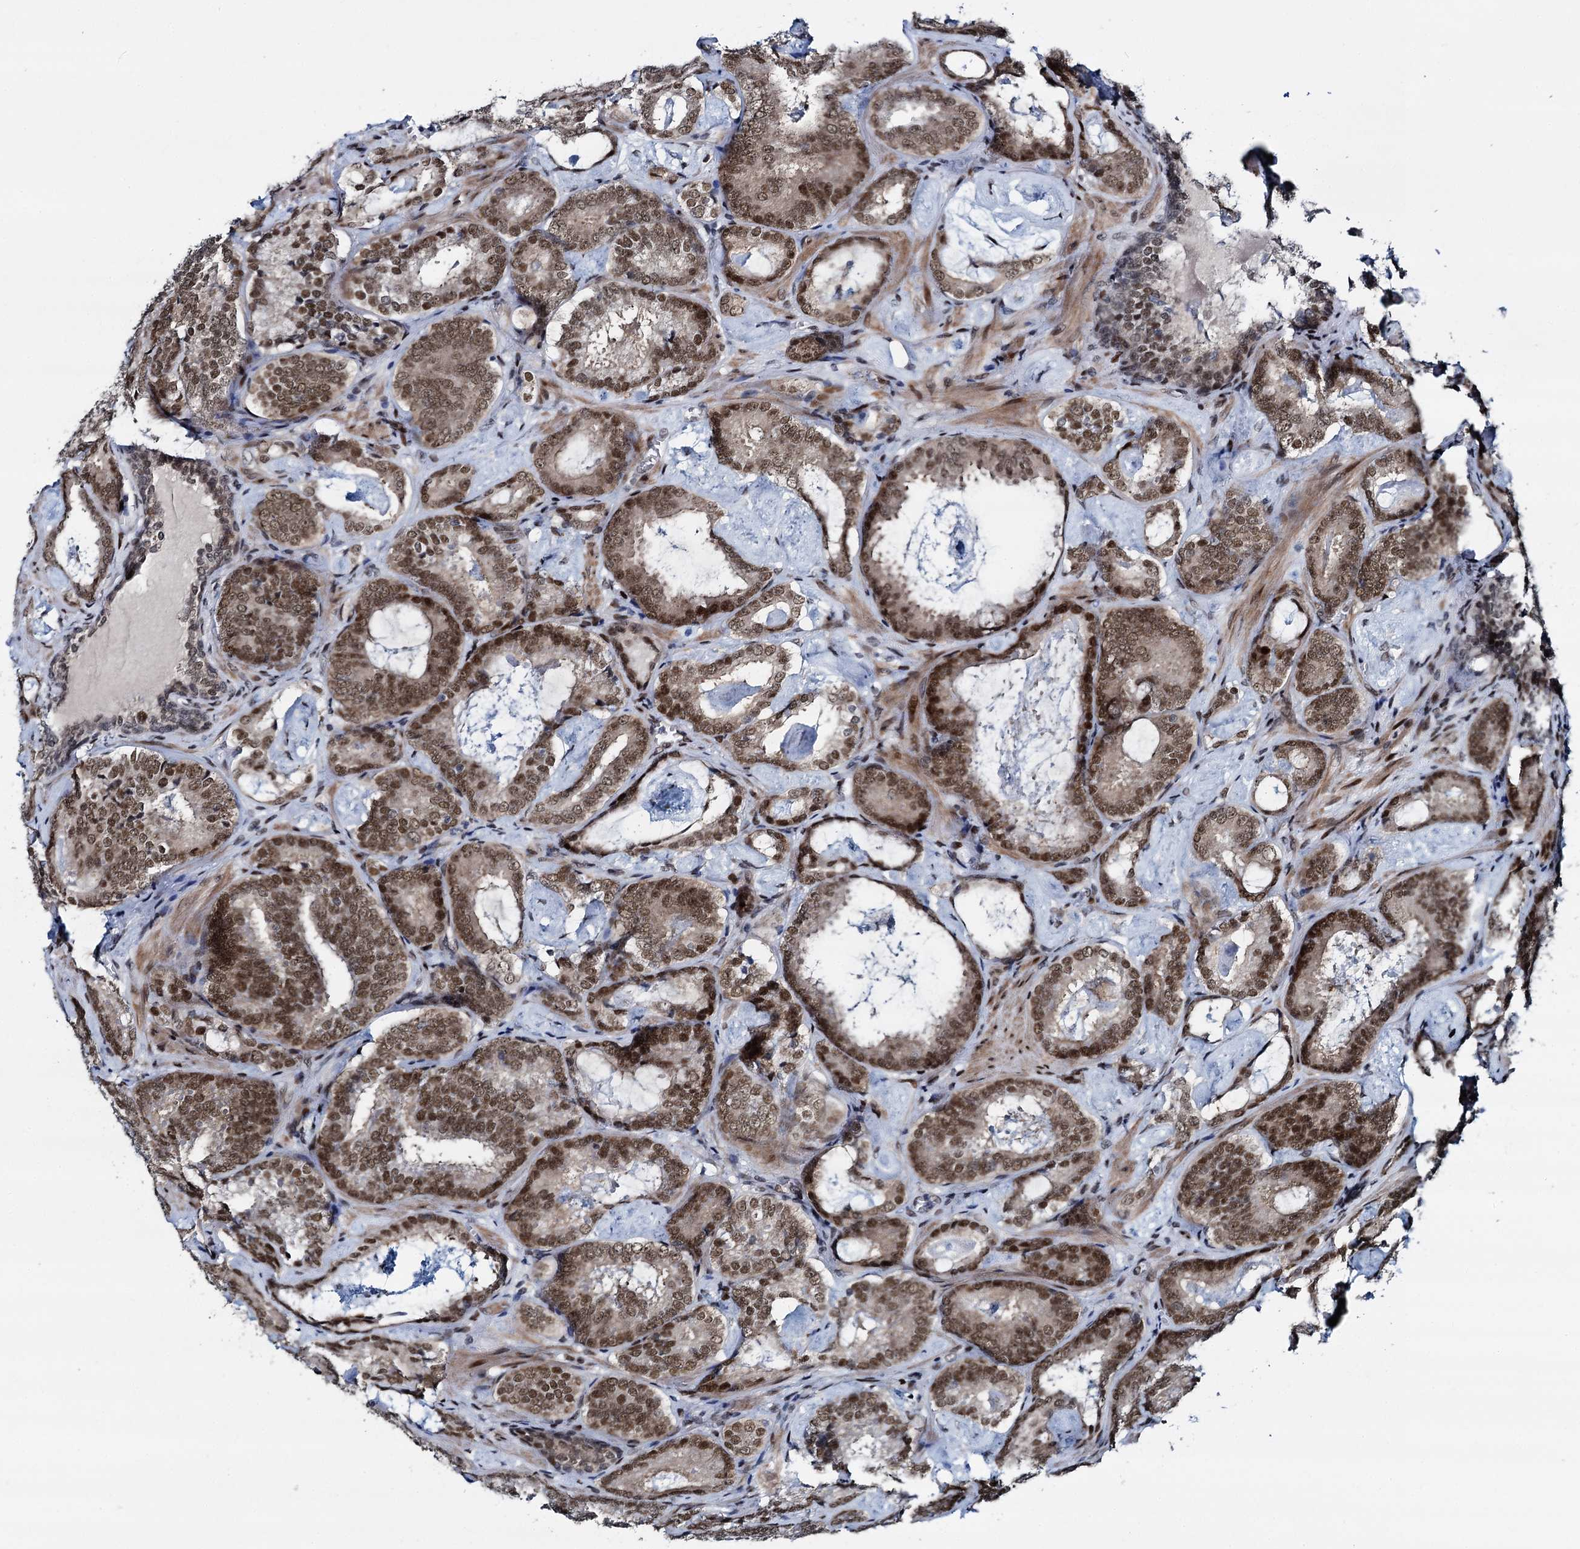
{"staining": {"intensity": "moderate", "quantity": ">75%", "location": "nuclear"}, "tissue": "prostate cancer", "cell_type": "Tumor cells", "image_type": "cancer", "snomed": [{"axis": "morphology", "description": "Adenocarcinoma, Low grade"}, {"axis": "topography", "description": "Prostate"}], "caption": "A medium amount of moderate nuclear expression is present in approximately >75% of tumor cells in adenocarcinoma (low-grade) (prostate) tissue.", "gene": "RUFY2", "patient": {"sex": "male", "age": 60}}